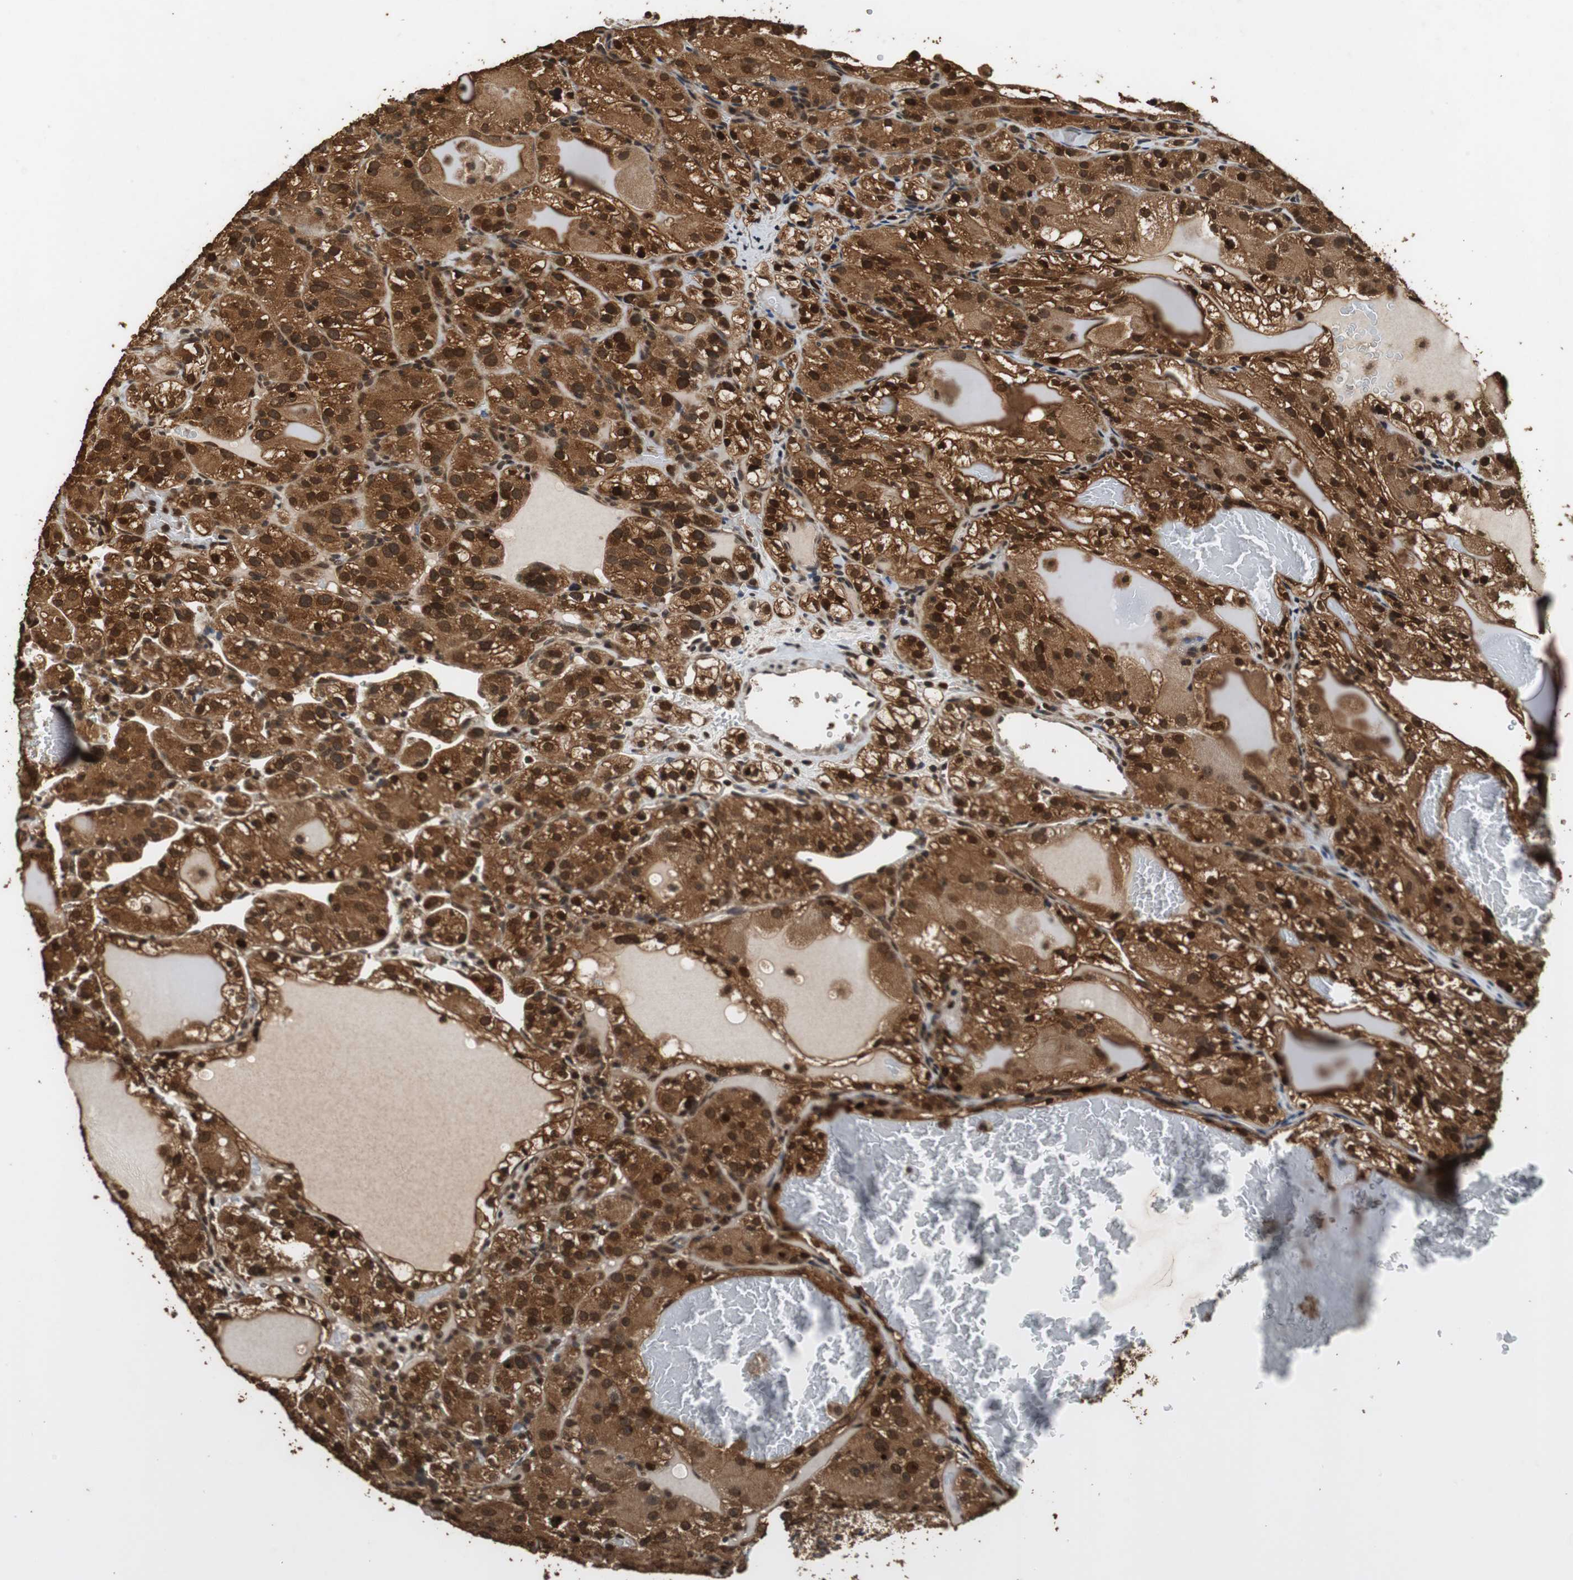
{"staining": {"intensity": "strong", "quantity": ">75%", "location": "cytoplasmic/membranous,nuclear"}, "tissue": "renal cancer", "cell_type": "Tumor cells", "image_type": "cancer", "snomed": [{"axis": "morphology", "description": "Normal tissue, NOS"}, {"axis": "morphology", "description": "Adenocarcinoma, NOS"}, {"axis": "topography", "description": "Kidney"}], "caption": "IHC (DAB) staining of human adenocarcinoma (renal) reveals strong cytoplasmic/membranous and nuclear protein expression in about >75% of tumor cells. The protein of interest is shown in brown color, while the nuclei are stained blue.", "gene": "ZNF18", "patient": {"sex": "male", "age": 61}}